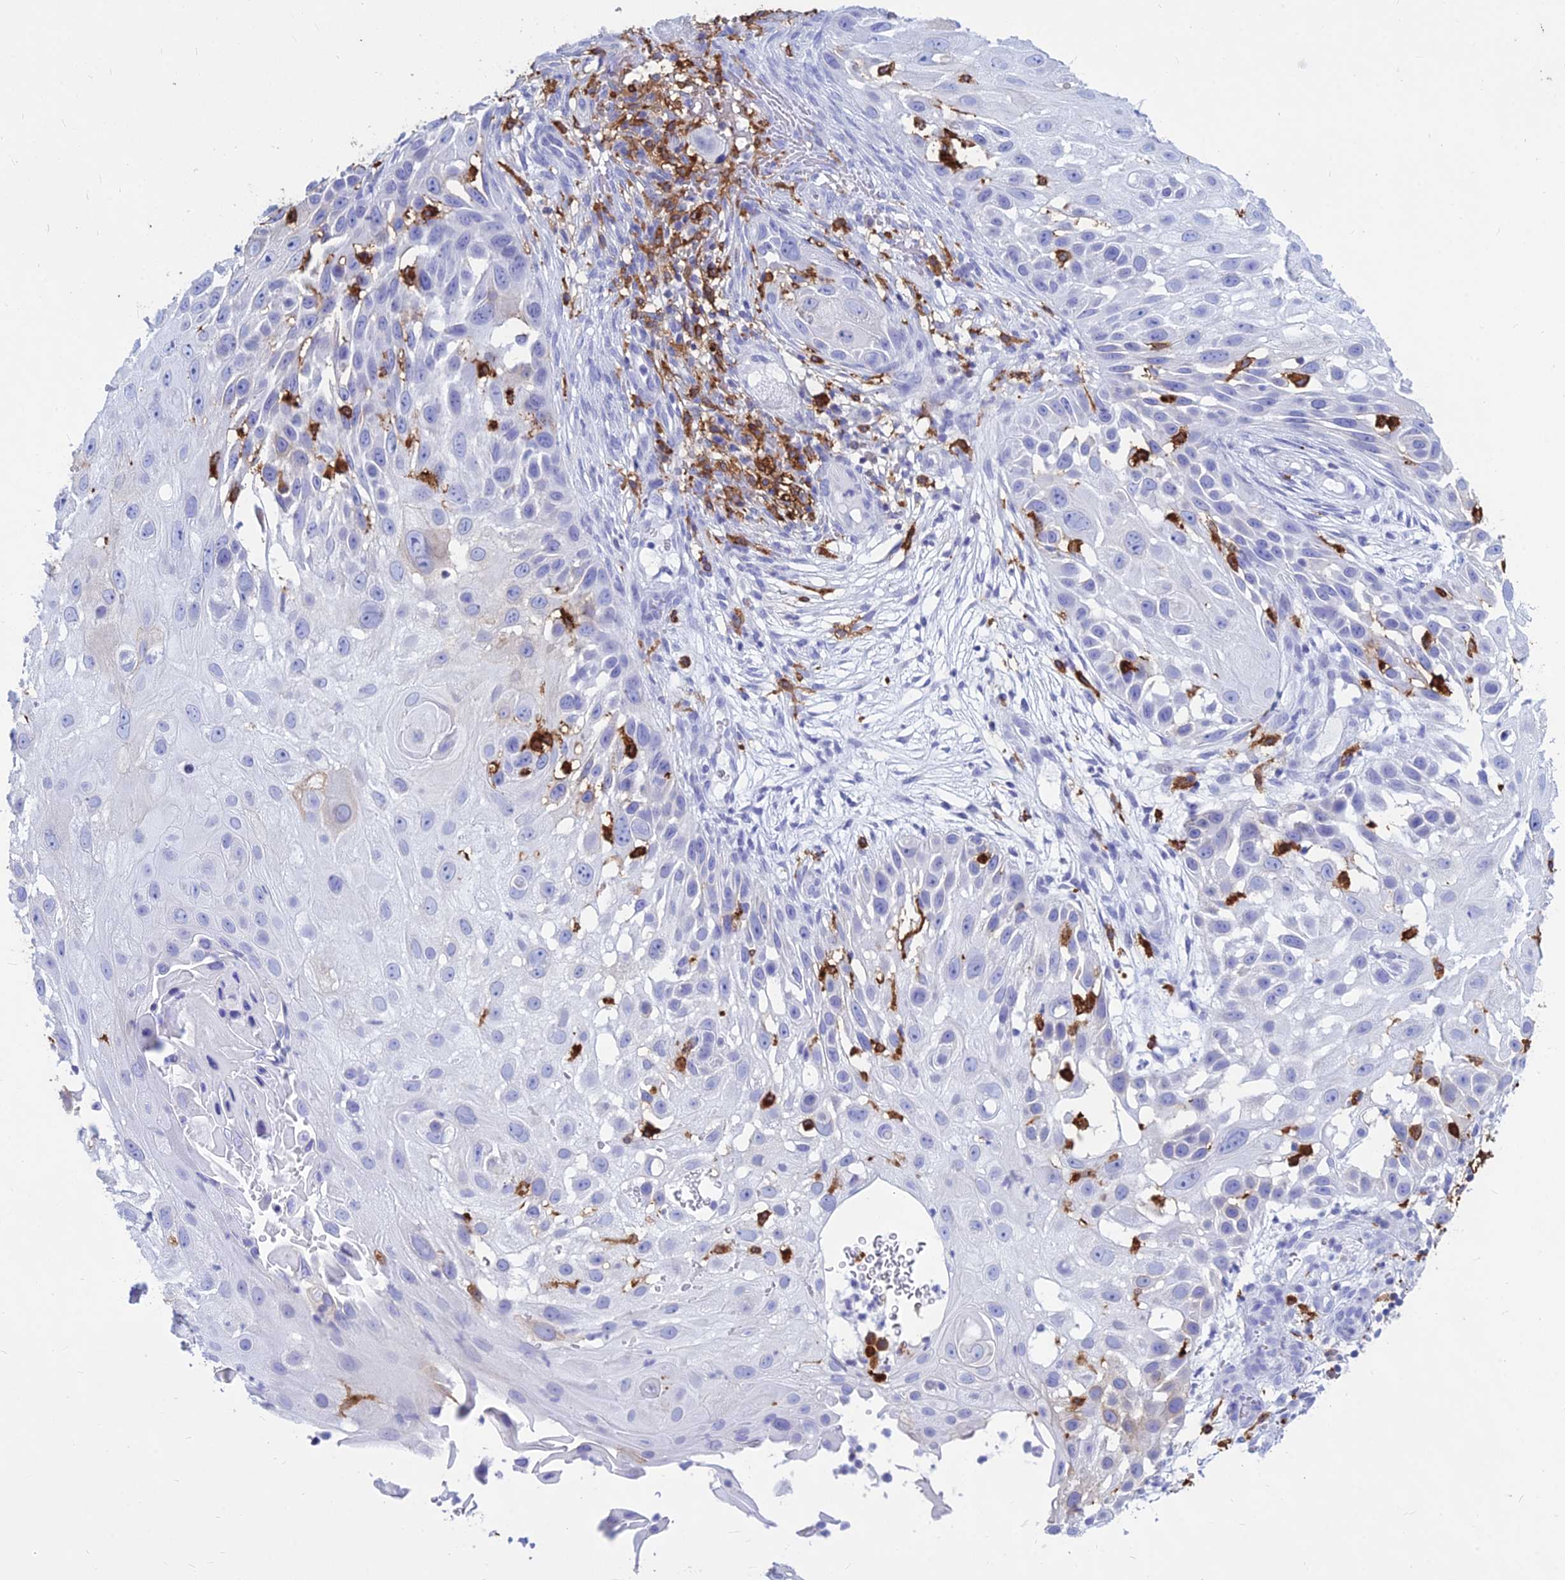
{"staining": {"intensity": "negative", "quantity": "none", "location": "none"}, "tissue": "skin cancer", "cell_type": "Tumor cells", "image_type": "cancer", "snomed": [{"axis": "morphology", "description": "Squamous cell carcinoma, NOS"}, {"axis": "topography", "description": "Skin"}], "caption": "This is a image of immunohistochemistry (IHC) staining of squamous cell carcinoma (skin), which shows no expression in tumor cells.", "gene": "HLA-DRB1", "patient": {"sex": "female", "age": 44}}